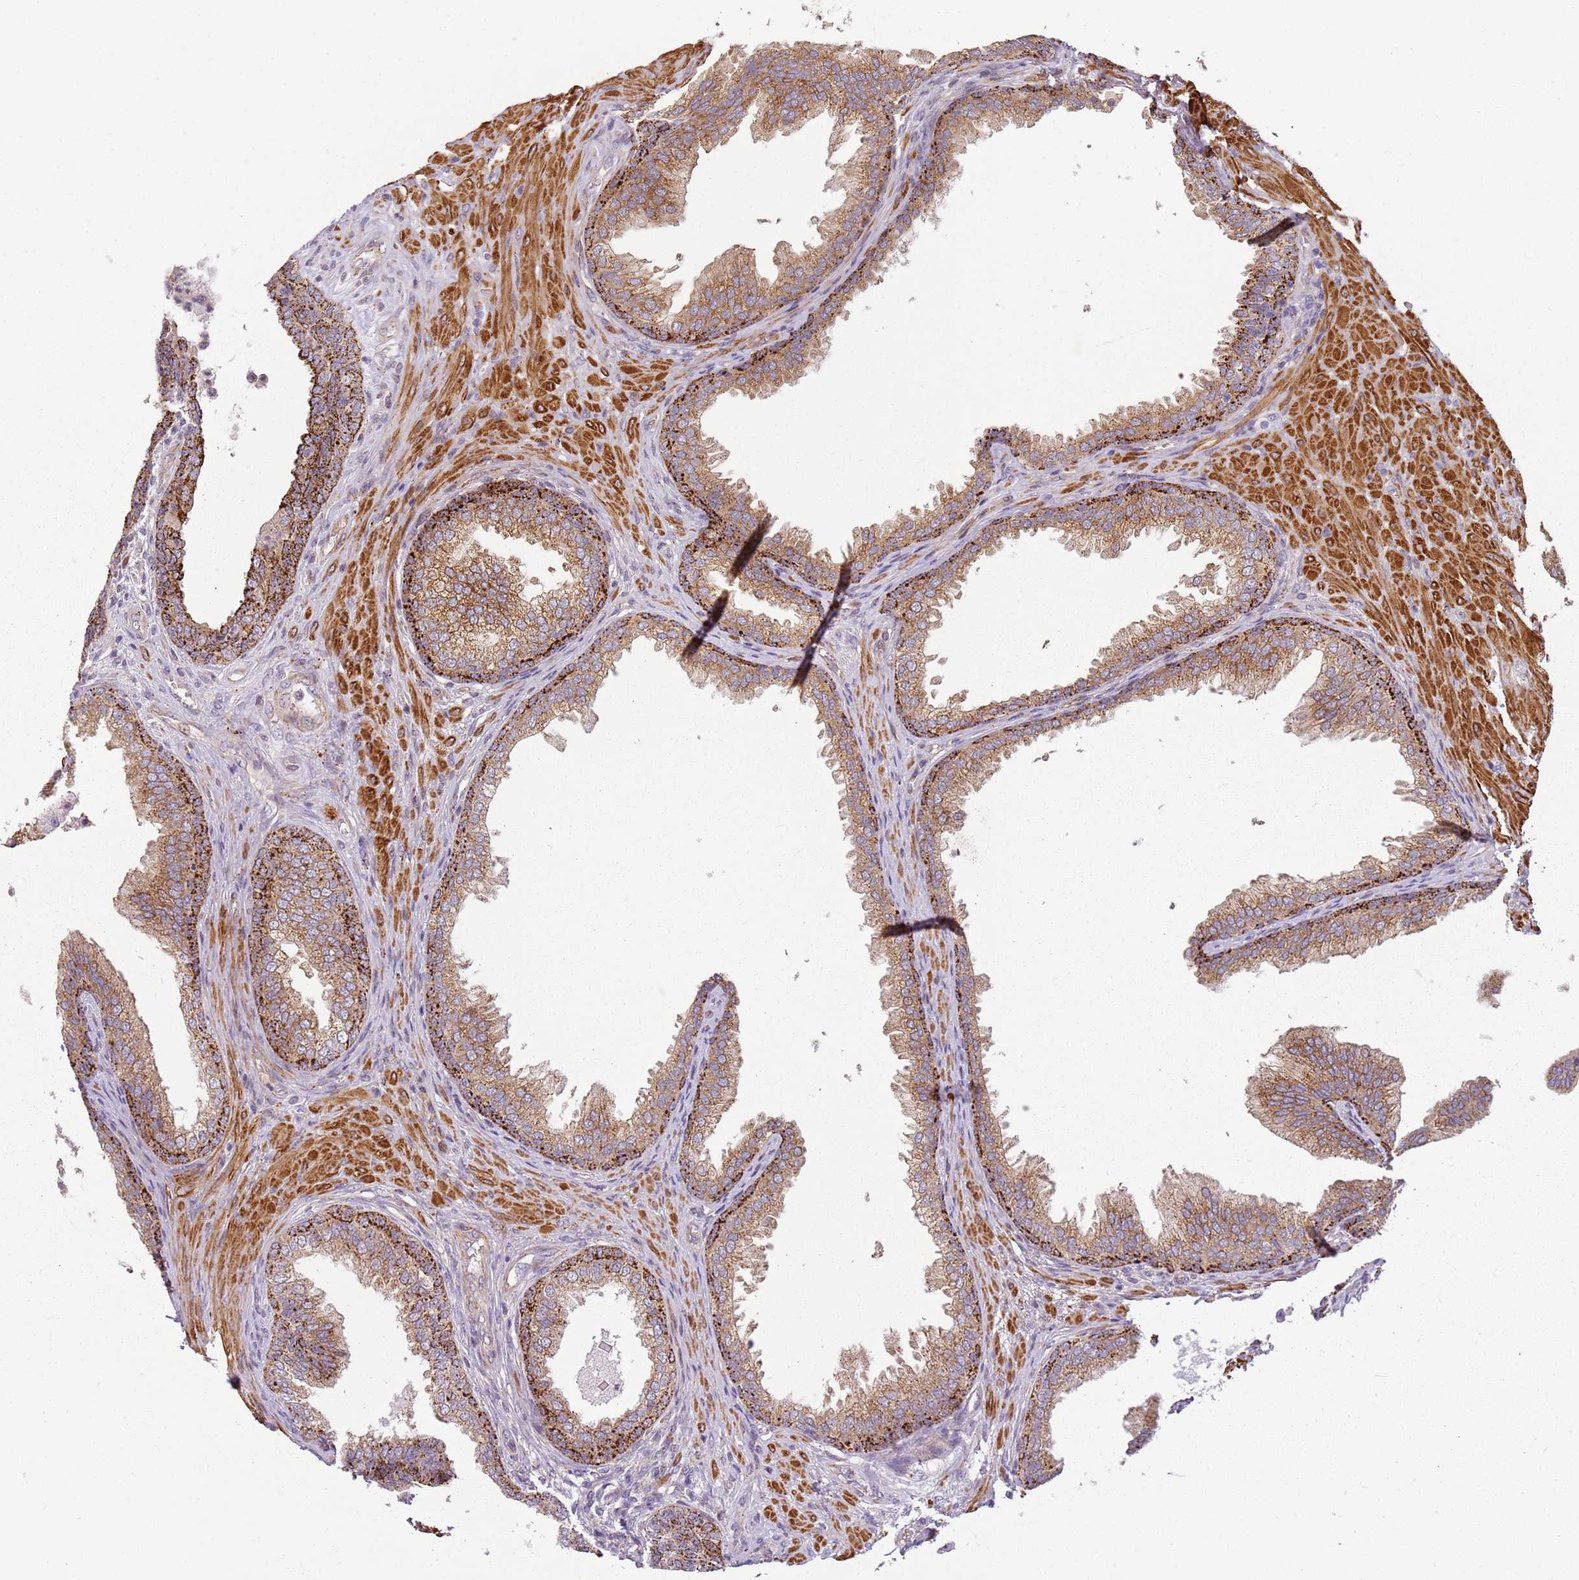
{"staining": {"intensity": "moderate", "quantity": ">75%", "location": "cytoplasmic/membranous"}, "tissue": "prostate", "cell_type": "Glandular cells", "image_type": "normal", "snomed": [{"axis": "morphology", "description": "Normal tissue, NOS"}, {"axis": "topography", "description": "Prostate"}], "caption": "IHC staining of benign prostate, which demonstrates medium levels of moderate cytoplasmic/membranous expression in approximately >75% of glandular cells indicating moderate cytoplasmic/membranous protein expression. The staining was performed using DAB (3,3'-diaminobenzidine) (brown) for protein detection and nuclei were counterstained in hematoxylin (blue).", "gene": "PVRIG", "patient": {"sex": "male", "age": 76}}